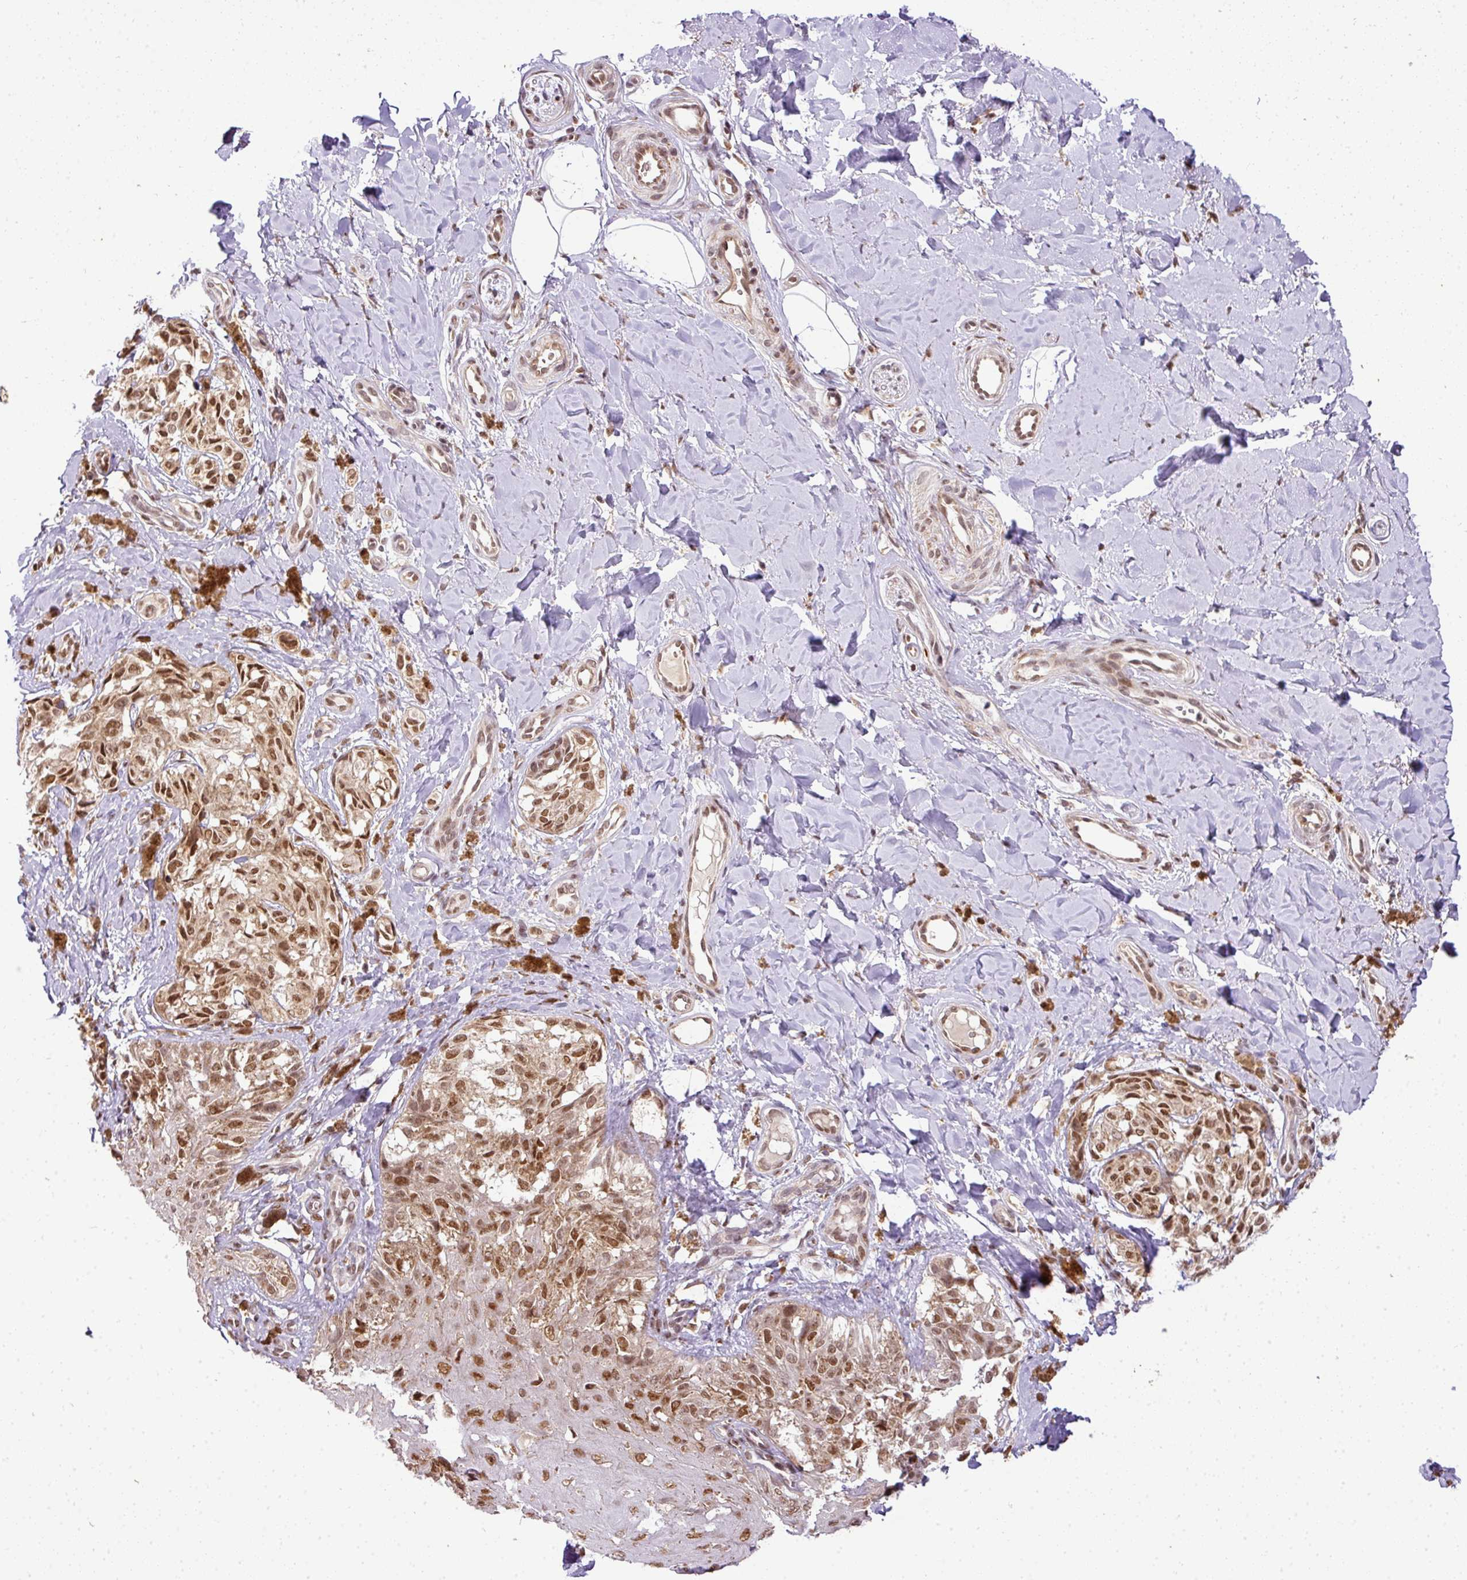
{"staining": {"intensity": "moderate", "quantity": ">75%", "location": "cytoplasmic/membranous,nuclear"}, "tissue": "melanoma", "cell_type": "Tumor cells", "image_type": "cancer", "snomed": [{"axis": "morphology", "description": "Malignant melanoma, NOS"}, {"axis": "topography", "description": "Skin"}], "caption": "Protein staining by IHC displays moderate cytoplasmic/membranous and nuclear staining in approximately >75% of tumor cells in malignant melanoma.", "gene": "C1orf226", "patient": {"sex": "female", "age": 65}}